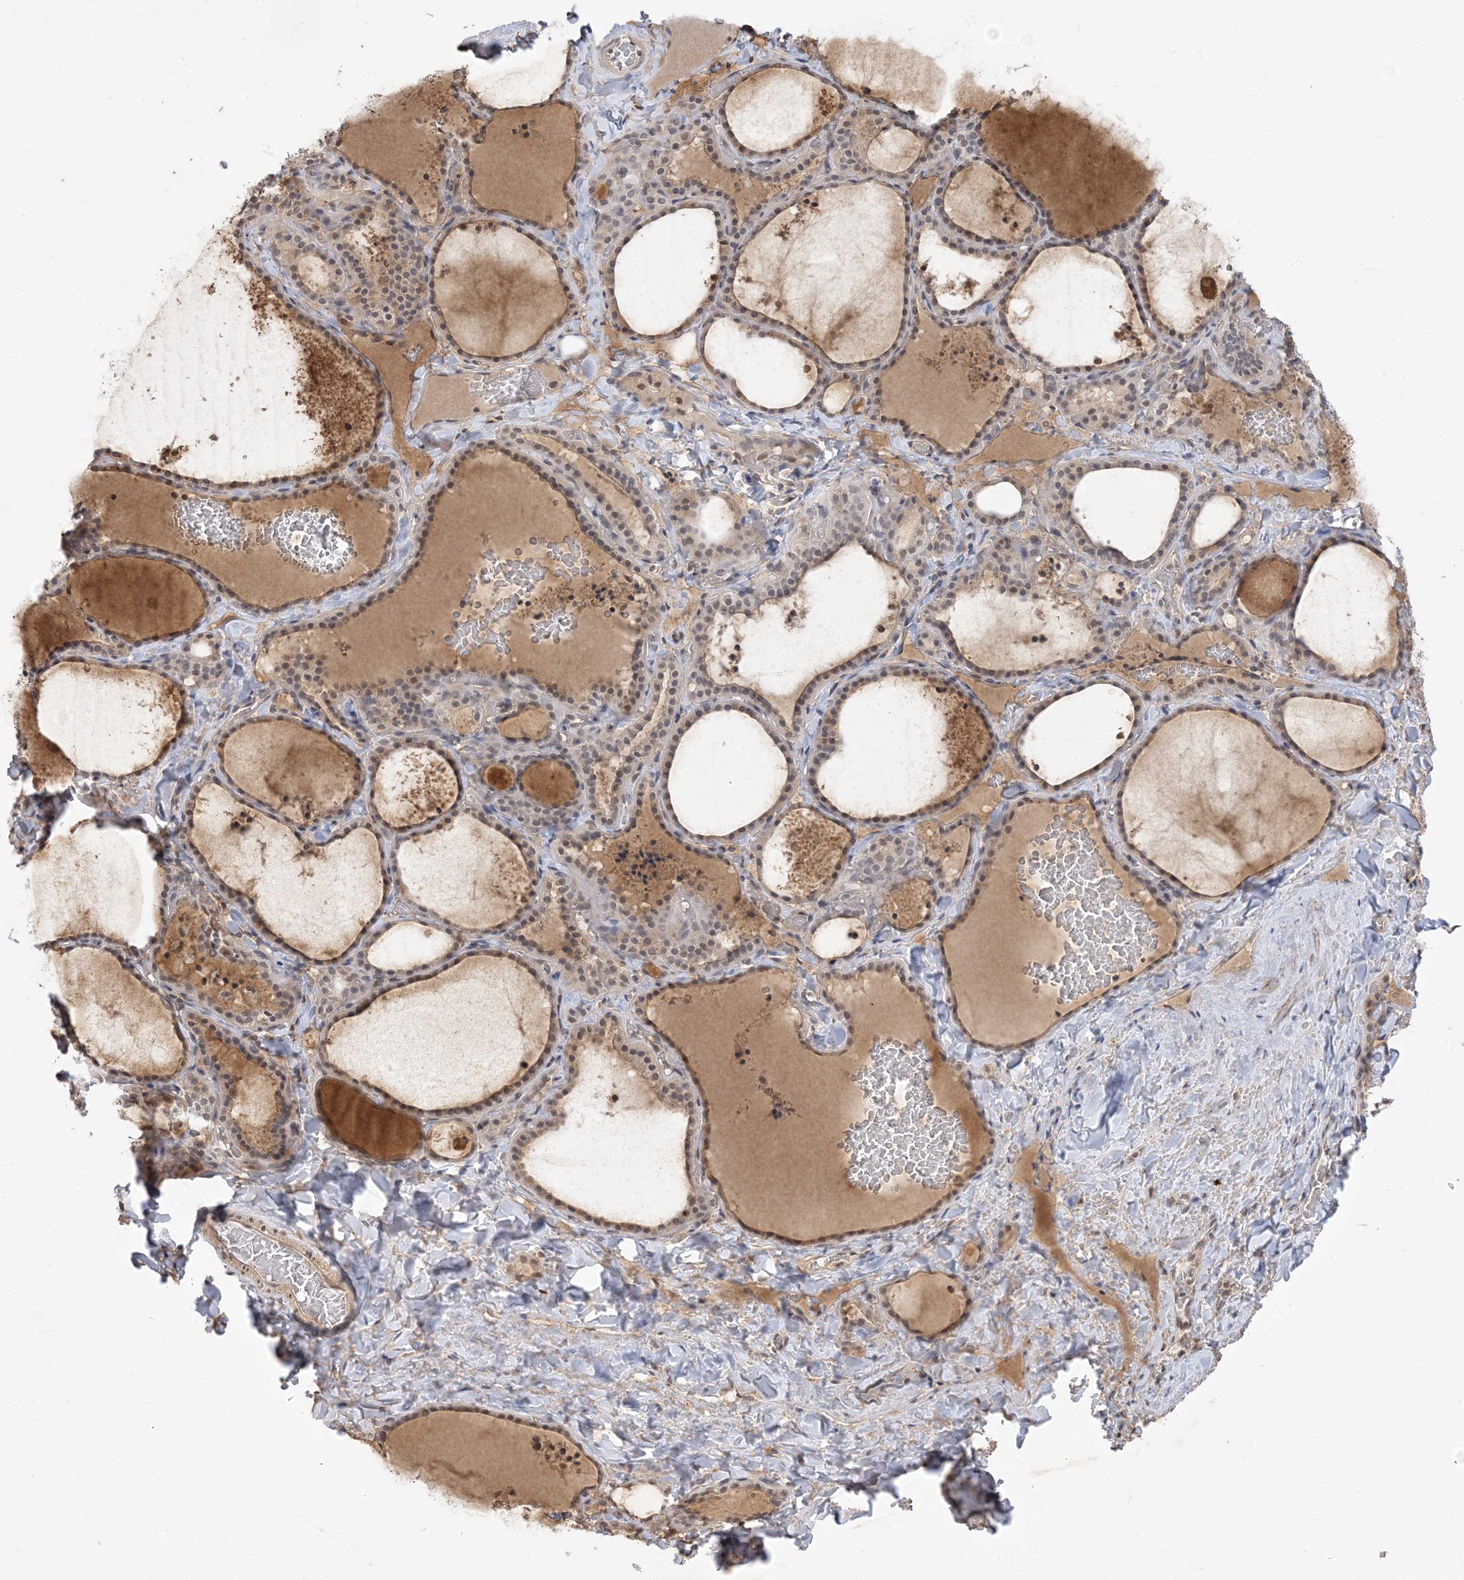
{"staining": {"intensity": "negative", "quantity": "none", "location": "none"}, "tissue": "thyroid gland", "cell_type": "Glandular cells", "image_type": "normal", "snomed": [{"axis": "morphology", "description": "Normal tissue, NOS"}, {"axis": "topography", "description": "Thyroid gland"}], "caption": "This is a histopathology image of immunohistochemistry (IHC) staining of benign thyroid gland, which shows no expression in glandular cells.", "gene": "RANBP9", "patient": {"sex": "female", "age": 22}}